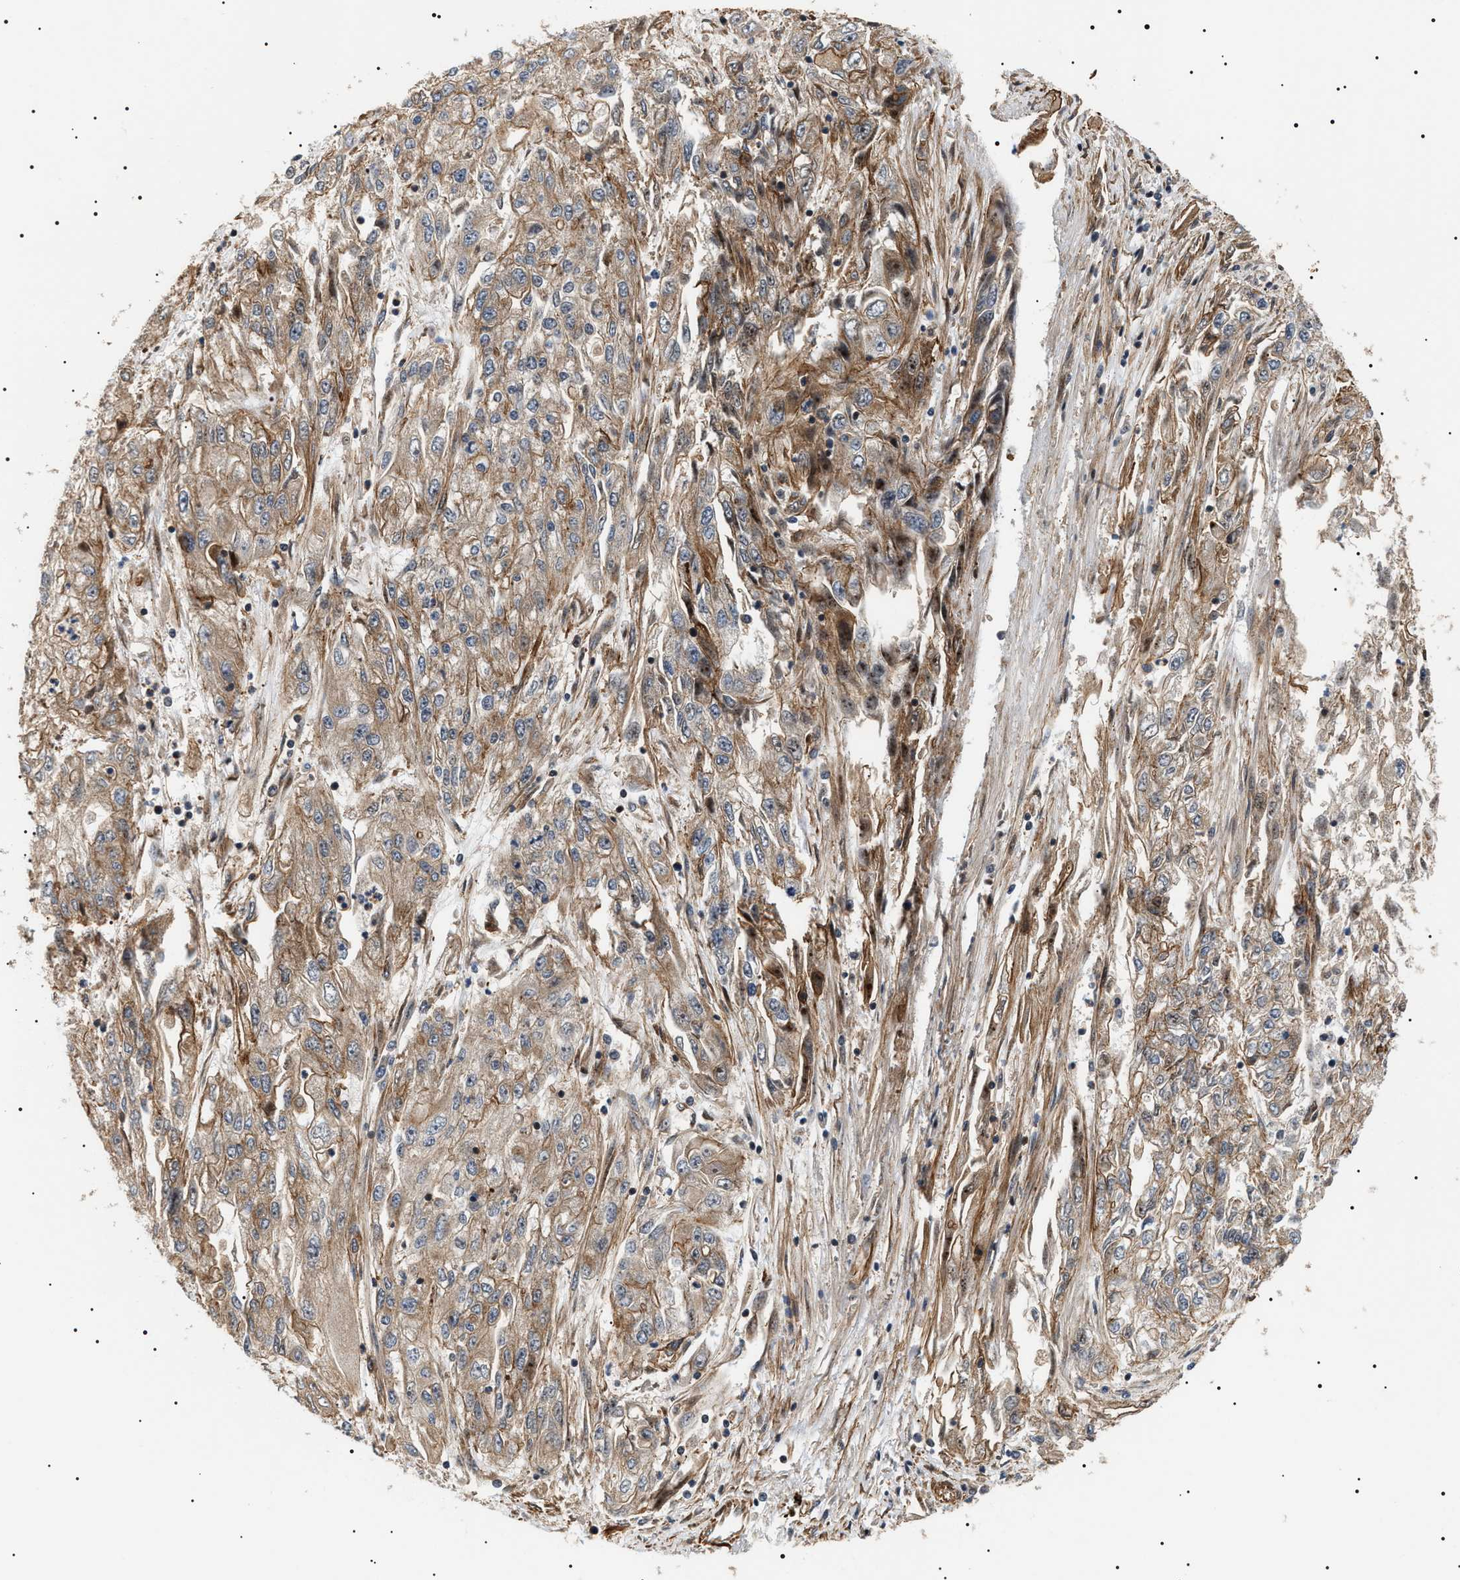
{"staining": {"intensity": "weak", "quantity": ">75%", "location": "cytoplasmic/membranous"}, "tissue": "endometrial cancer", "cell_type": "Tumor cells", "image_type": "cancer", "snomed": [{"axis": "morphology", "description": "Adenocarcinoma, NOS"}, {"axis": "topography", "description": "Endometrium"}], "caption": "Weak cytoplasmic/membranous positivity is present in about >75% of tumor cells in endometrial adenocarcinoma.", "gene": "SH3GLB2", "patient": {"sex": "female", "age": 49}}